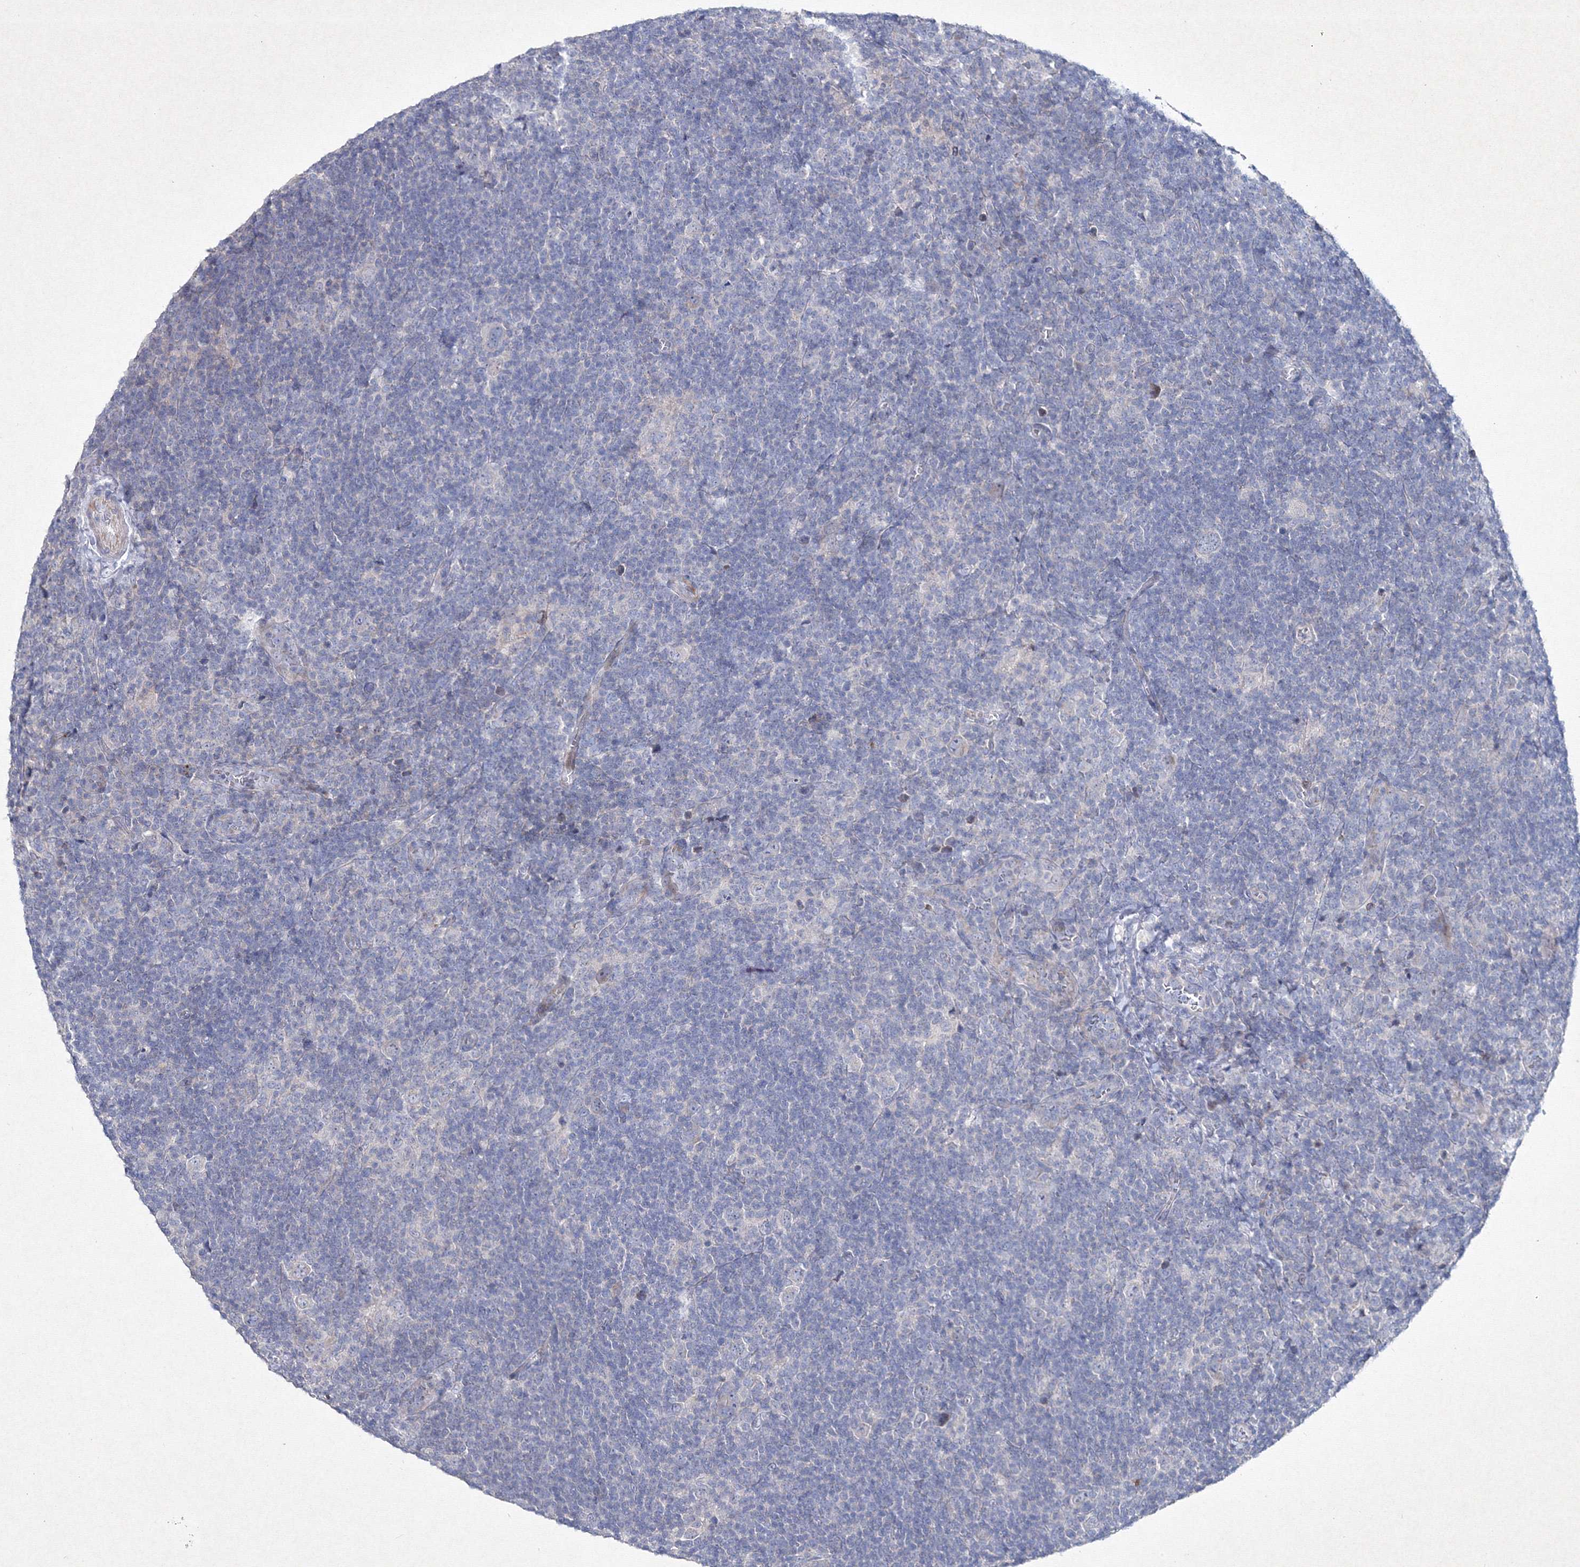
{"staining": {"intensity": "negative", "quantity": "none", "location": "none"}, "tissue": "lymphoma", "cell_type": "Tumor cells", "image_type": "cancer", "snomed": [{"axis": "morphology", "description": "Hodgkin's disease, NOS"}, {"axis": "topography", "description": "Lymph node"}], "caption": "Hodgkin's disease was stained to show a protein in brown. There is no significant expression in tumor cells.", "gene": "SMIM29", "patient": {"sex": "female", "age": 57}}